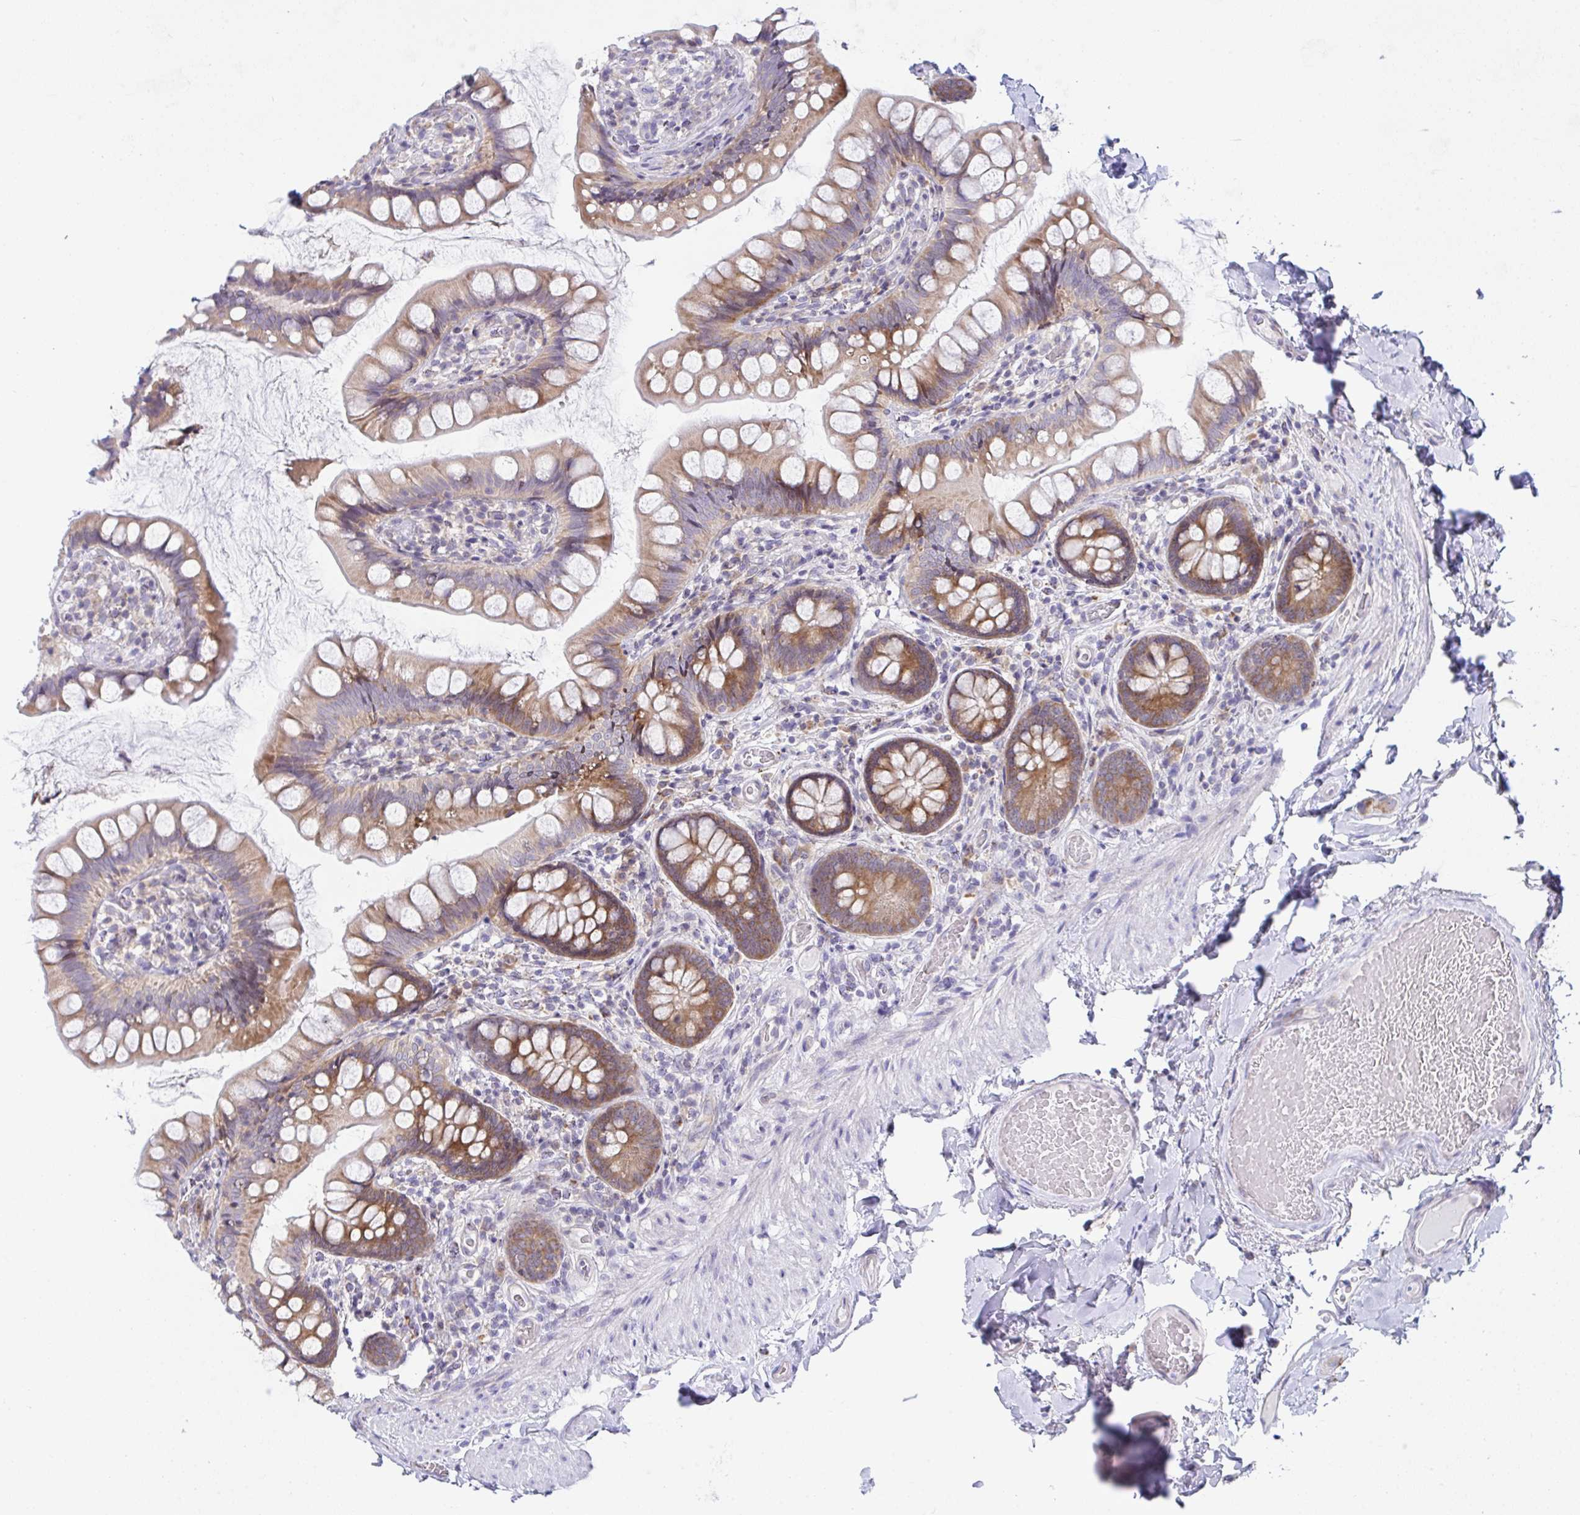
{"staining": {"intensity": "moderate", "quantity": ">75%", "location": "cytoplasmic/membranous"}, "tissue": "small intestine", "cell_type": "Glandular cells", "image_type": "normal", "snomed": [{"axis": "morphology", "description": "Normal tissue, NOS"}, {"axis": "topography", "description": "Small intestine"}], "caption": "A micrograph showing moderate cytoplasmic/membranous staining in approximately >75% of glandular cells in normal small intestine, as visualized by brown immunohistochemical staining.", "gene": "FAU", "patient": {"sex": "male", "age": 70}}